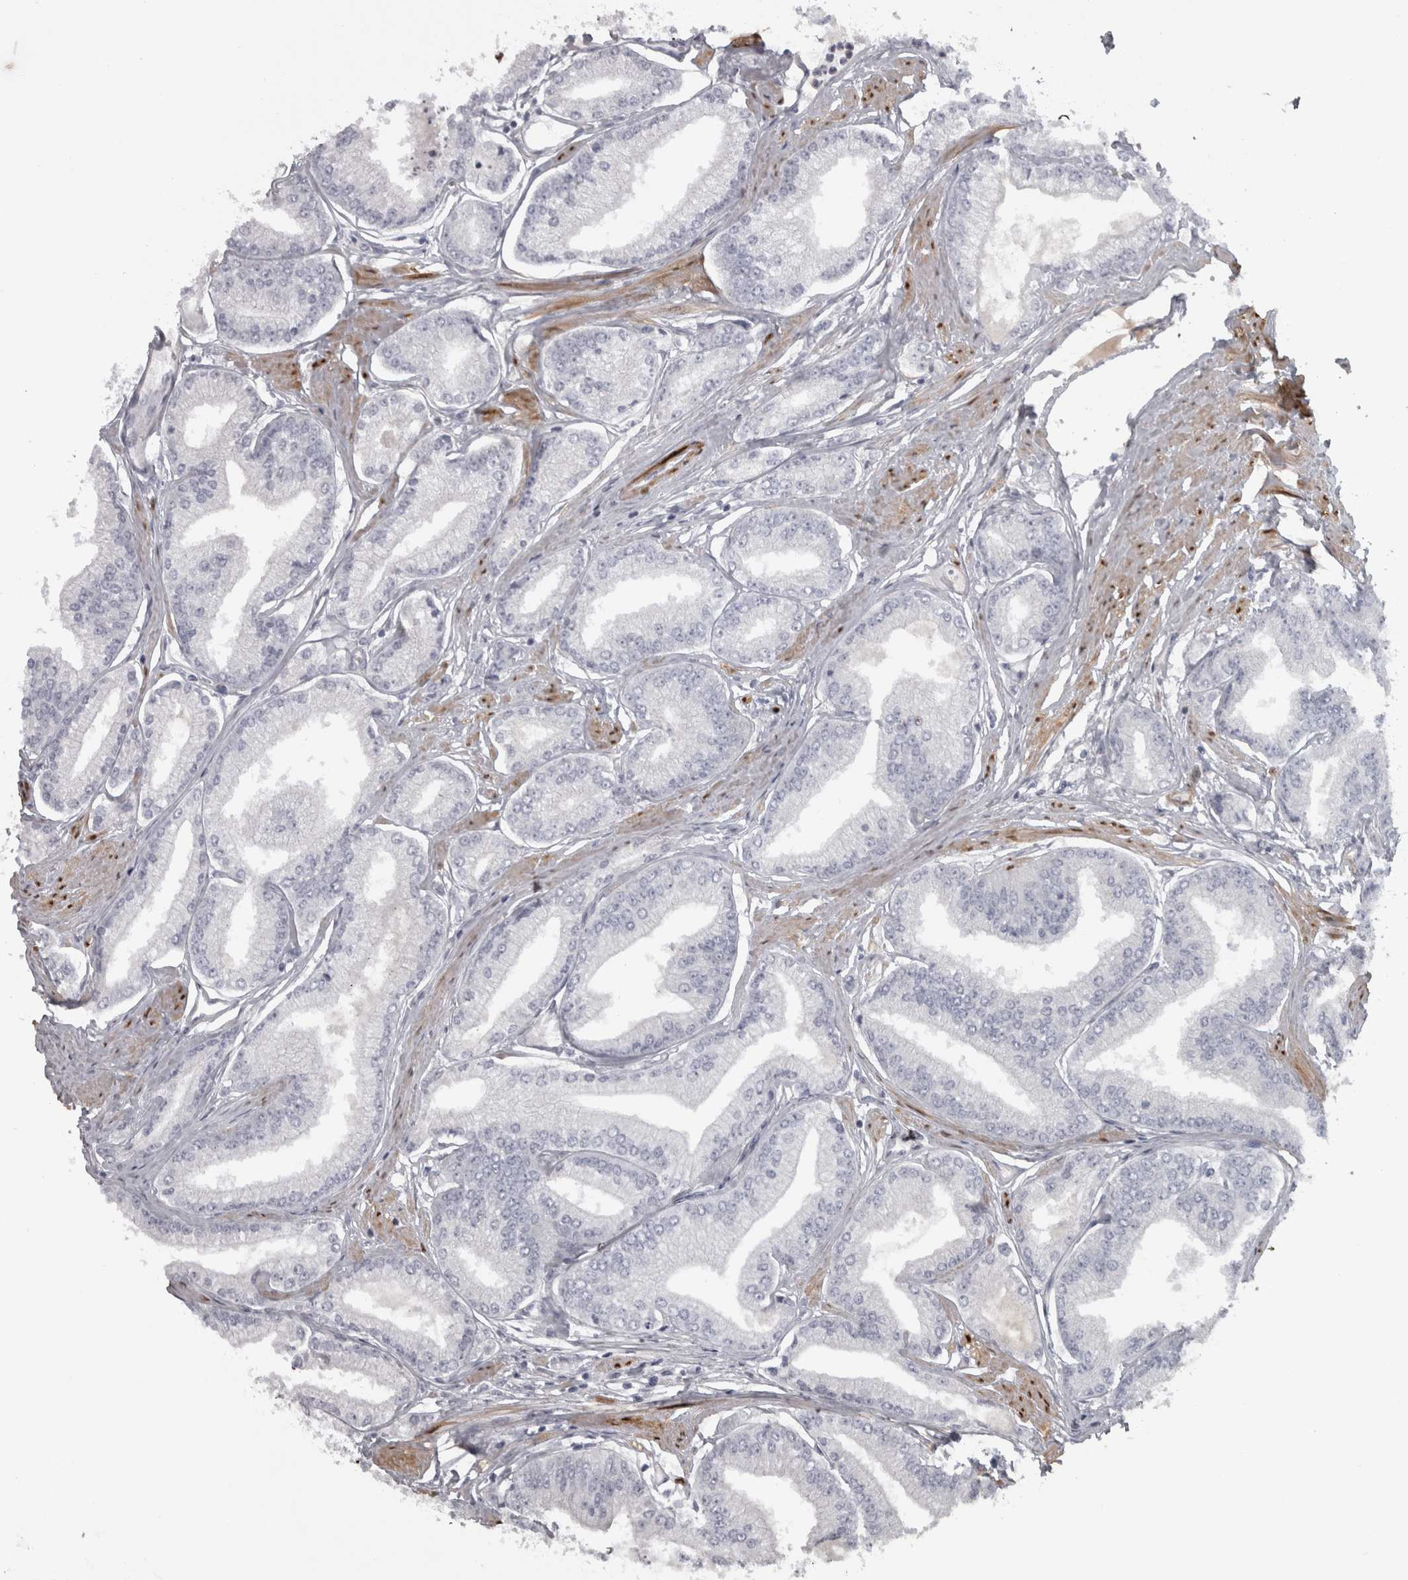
{"staining": {"intensity": "negative", "quantity": "none", "location": "none"}, "tissue": "prostate cancer", "cell_type": "Tumor cells", "image_type": "cancer", "snomed": [{"axis": "morphology", "description": "Adenocarcinoma, Low grade"}, {"axis": "topography", "description": "Prostate"}], "caption": "This is a image of immunohistochemistry (IHC) staining of prostate cancer (low-grade adenocarcinoma), which shows no staining in tumor cells.", "gene": "PPP1R12B", "patient": {"sex": "male", "age": 52}}